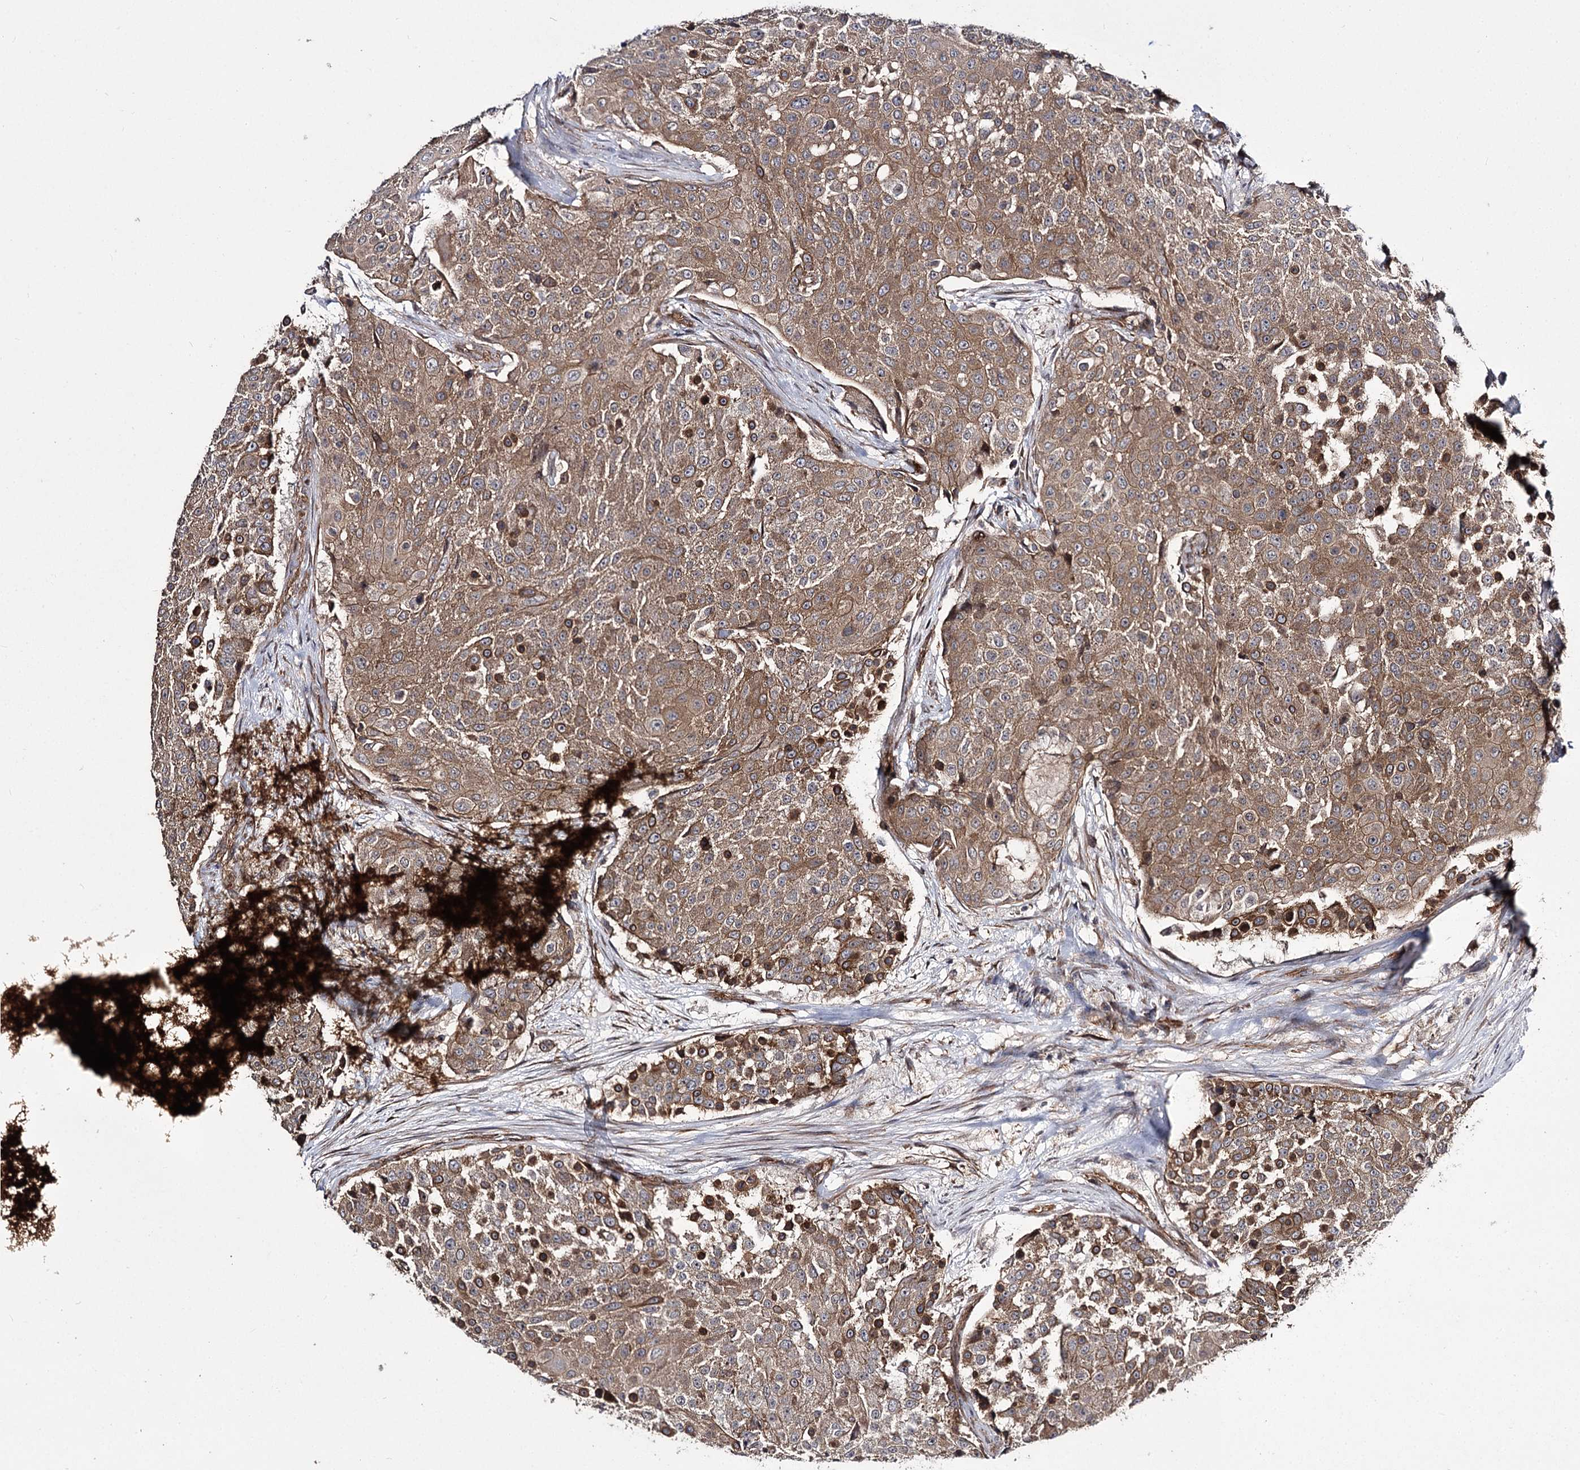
{"staining": {"intensity": "moderate", "quantity": ">75%", "location": "cytoplasmic/membranous"}, "tissue": "urothelial cancer", "cell_type": "Tumor cells", "image_type": "cancer", "snomed": [{"axis": "morphology", "description": "Urothelial carcinoma, High grade"}, {"axis": "topography", "description": "Urinary bladder"}], "caption": "High-grade urothelial carcinoma stained with a protein marker exhibits moderate staining in tumor cells.", "gene": "MYO1C", "patient": {"sex": "female", "age": 63}}